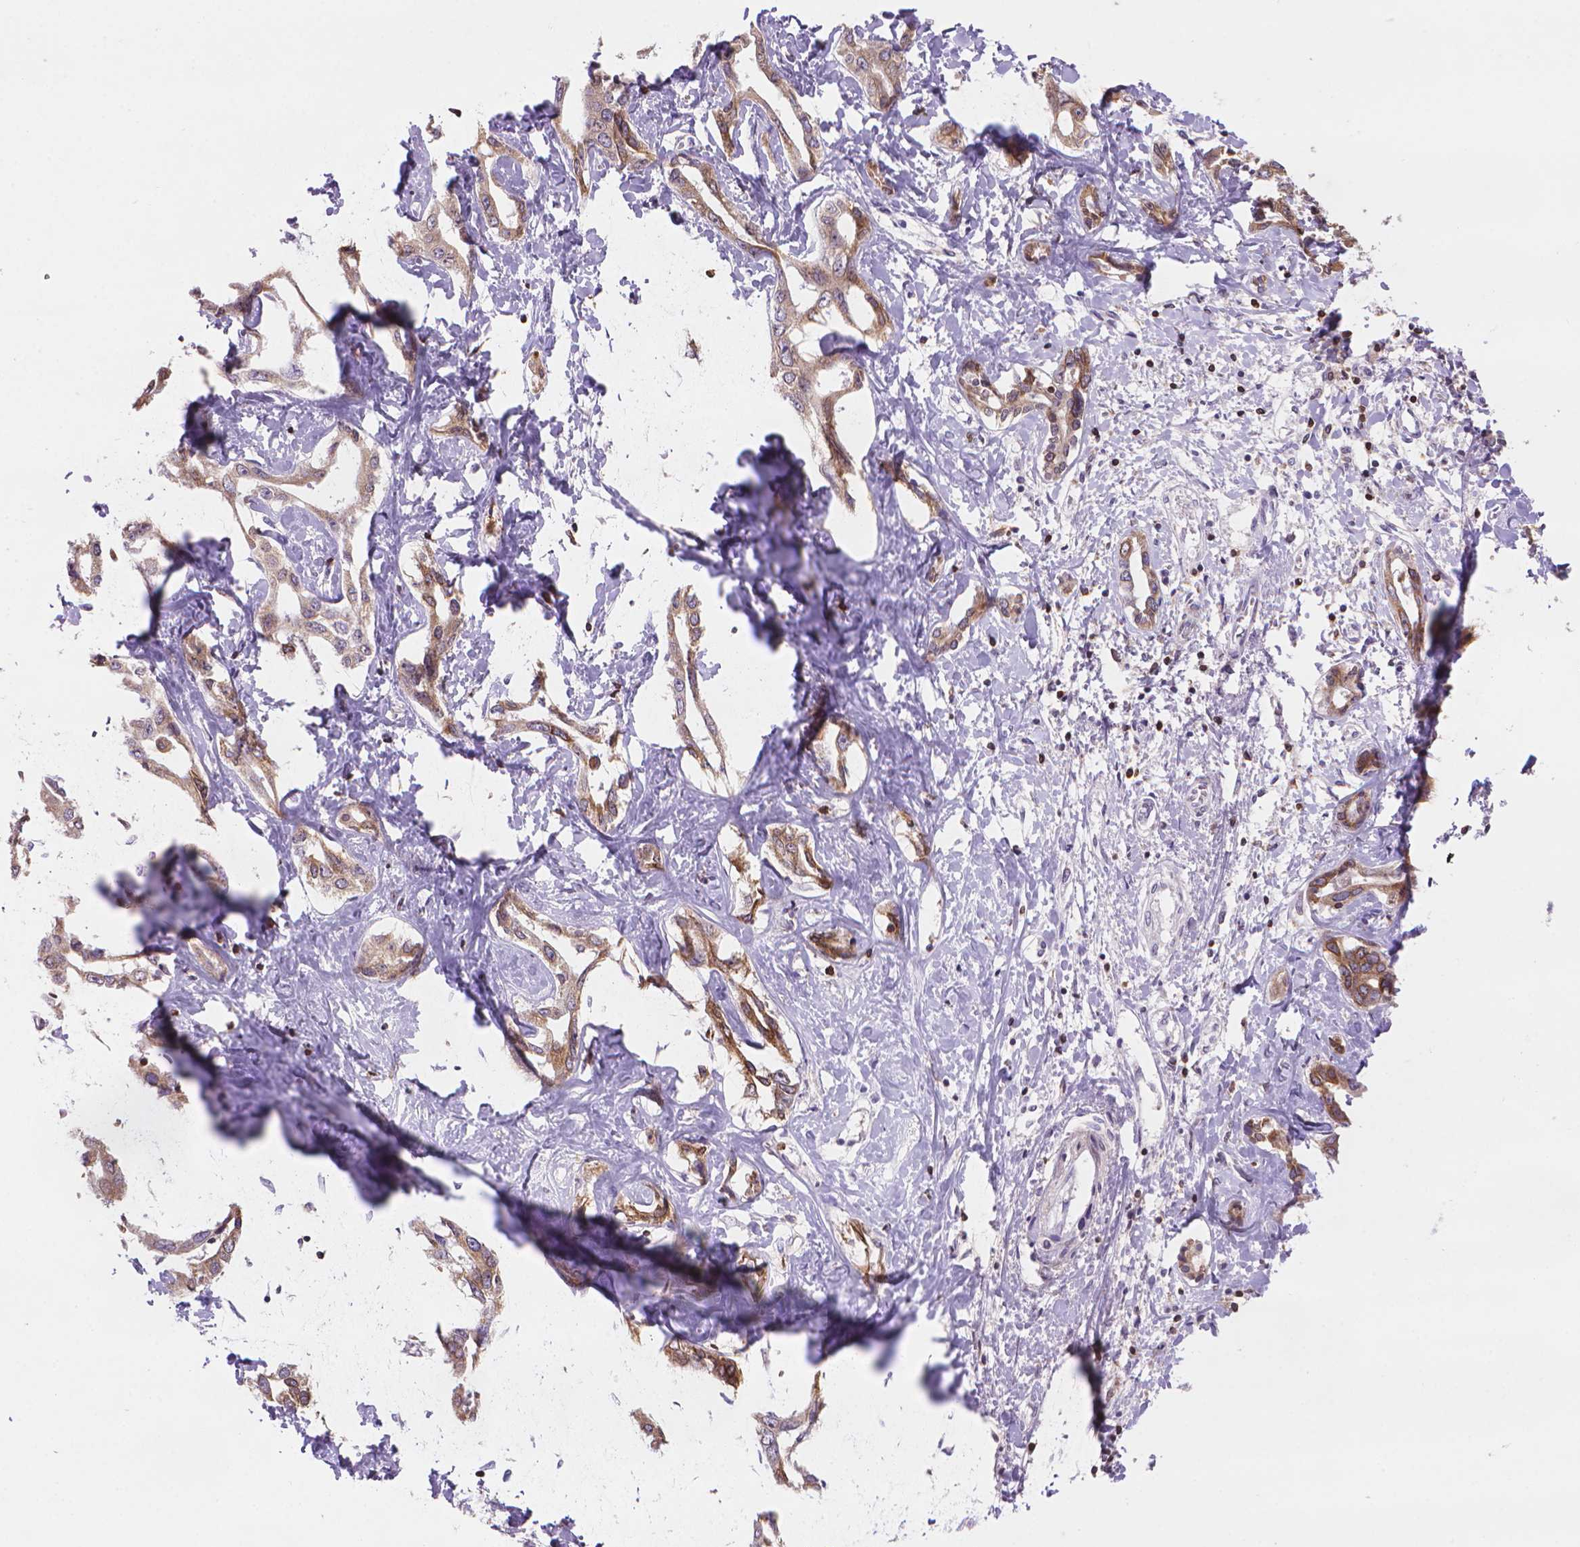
{"staining": {"intensity": "moderate", "quantity": ">75%", "location": "cytoplasmic/membranous"}, "tissue": "liver cancer", "cell_type": "Tumor cells", "image_type": "cancer", "snomed": [{"axis": "morphology", "description": "Cholangiocarcinoma"}, {"axis": "topography", "description": "Liver"}], "caption": "This photomicrograph demonstrates cholangiocarcinoma (liver) stained with immunohistochemistry to label a protein in brown. The cytoplasmic/membranous of tumor cells show moderate positivity for the protein. Nuclei are counter-stained blue.", "gene": "BCL2", "patient": {"sex": "male", "age": 59}}